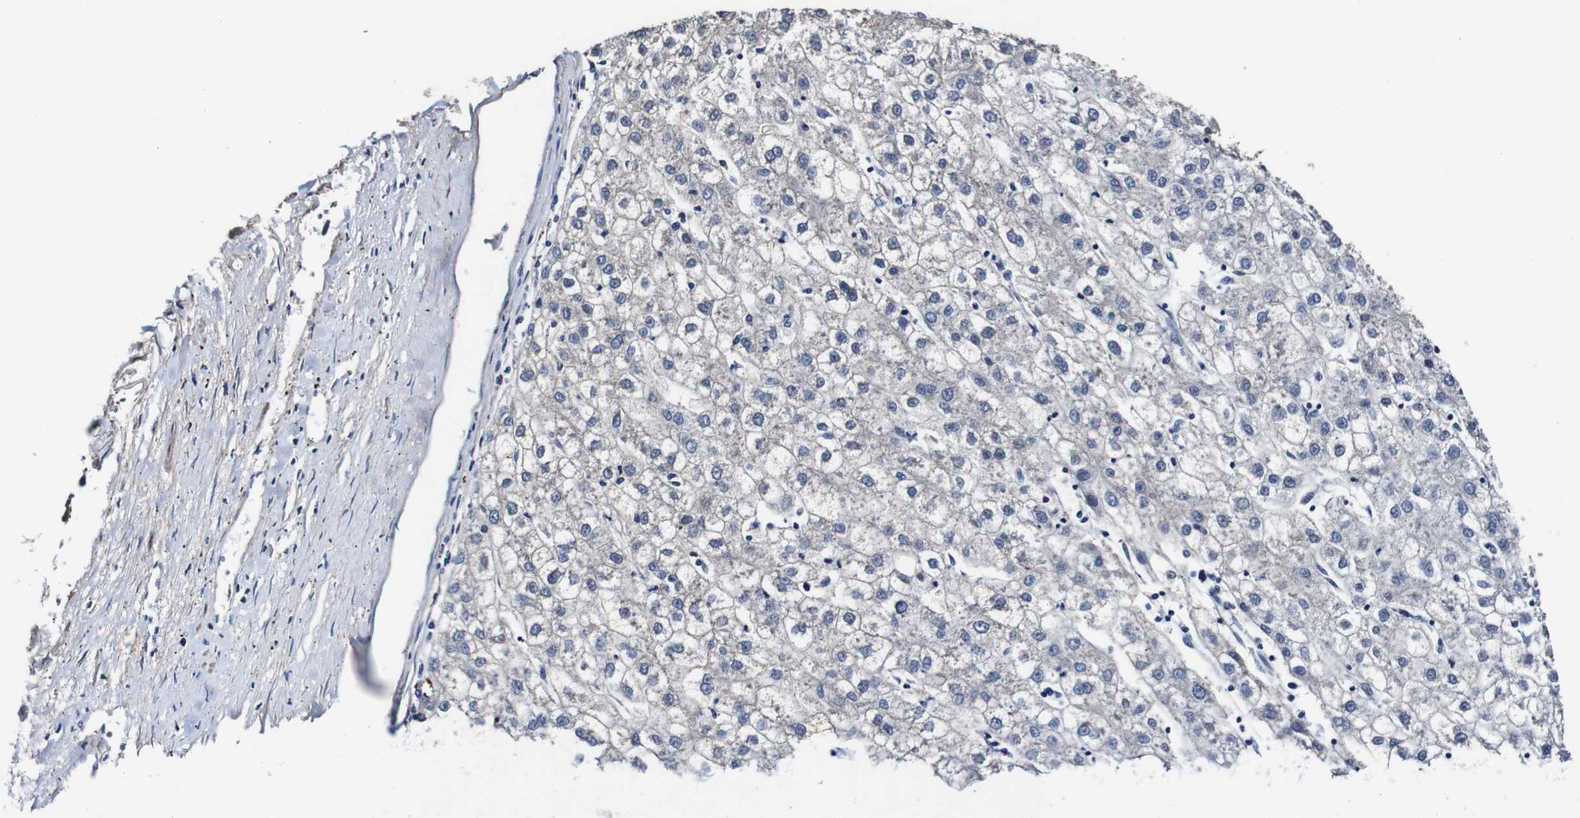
{"staining": {"intensity": "negative", "quantity": "none", "location": "none"}, "tissue": "liver cancer", "cell_type": "Tumor cells", "image_type": "cancer", "snomed": [{"axis": "morphology", "description": "Carcinoma, Hepatocellular, NOS"}, {"axis": "topography", "description": "Liver"}], "caption": "Tumor cells are negative for protein expression in human liver cancer (hepatocellular carcinoma). (DAB immunohistochemistry (IHC) with hematoxylin counter stain).", "gene": "PDCD6IP", "patient": {"sex": "male", "age": 72}}